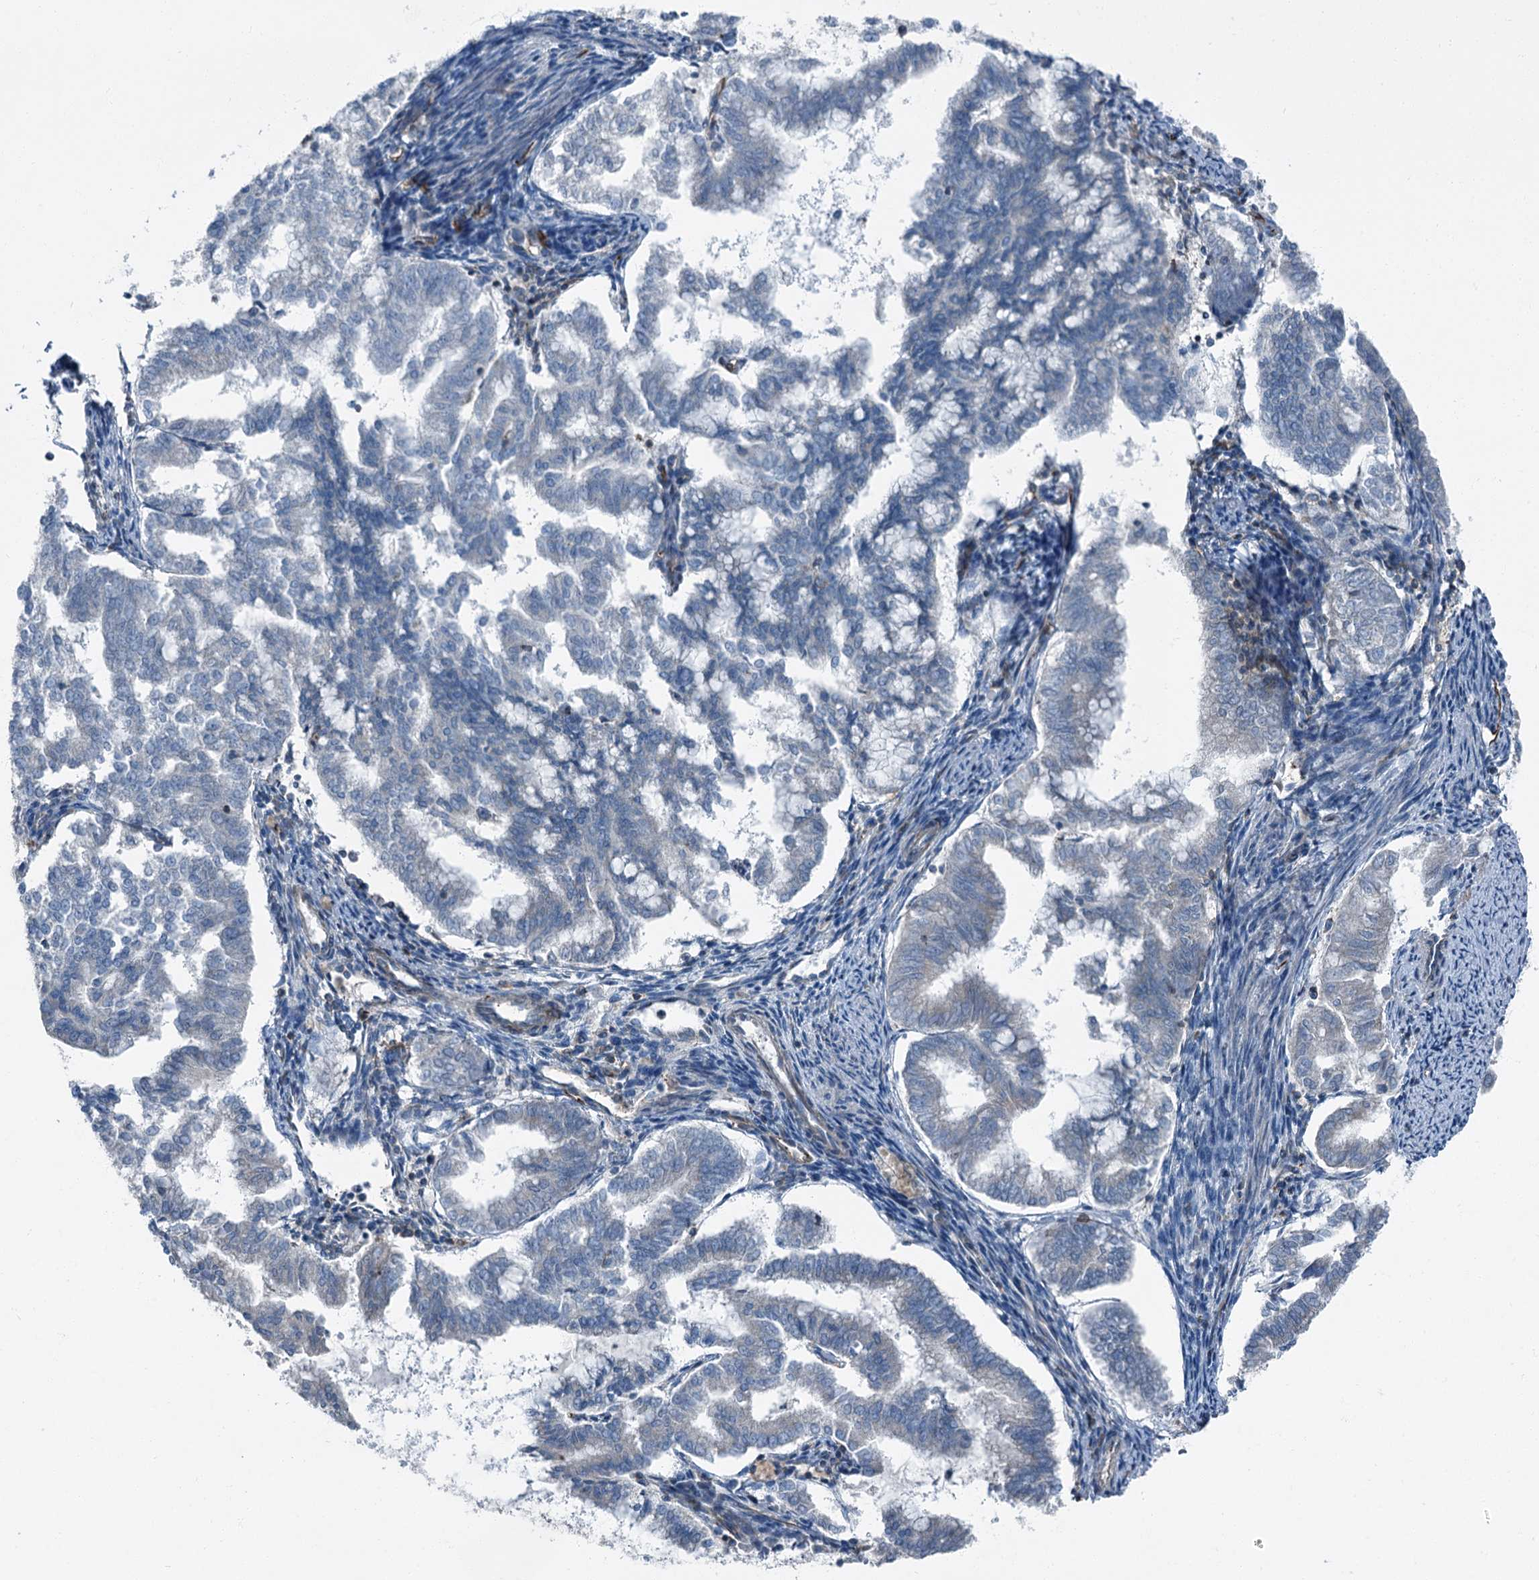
{"staining": {"intensity": "negative", "quantity": "none", "location": "none"}, "tissue": "endometrial cancer", "cell_type": "Tumor cells", "image_type": "cancer", "snomed": [{"axis": "morphology", "description": "Adenocarcinoma, NOS"}, {"axis": "topography", "description": "Endometrium"}], "caption": "A high-resolution photomicrograph shows immunohistochemistry staining of adenocarcinoma (endometrial), which exhibits no significant staining in tumor cells.", "gene": "AXL", "patient": {"sex": "female", "age": 79}}